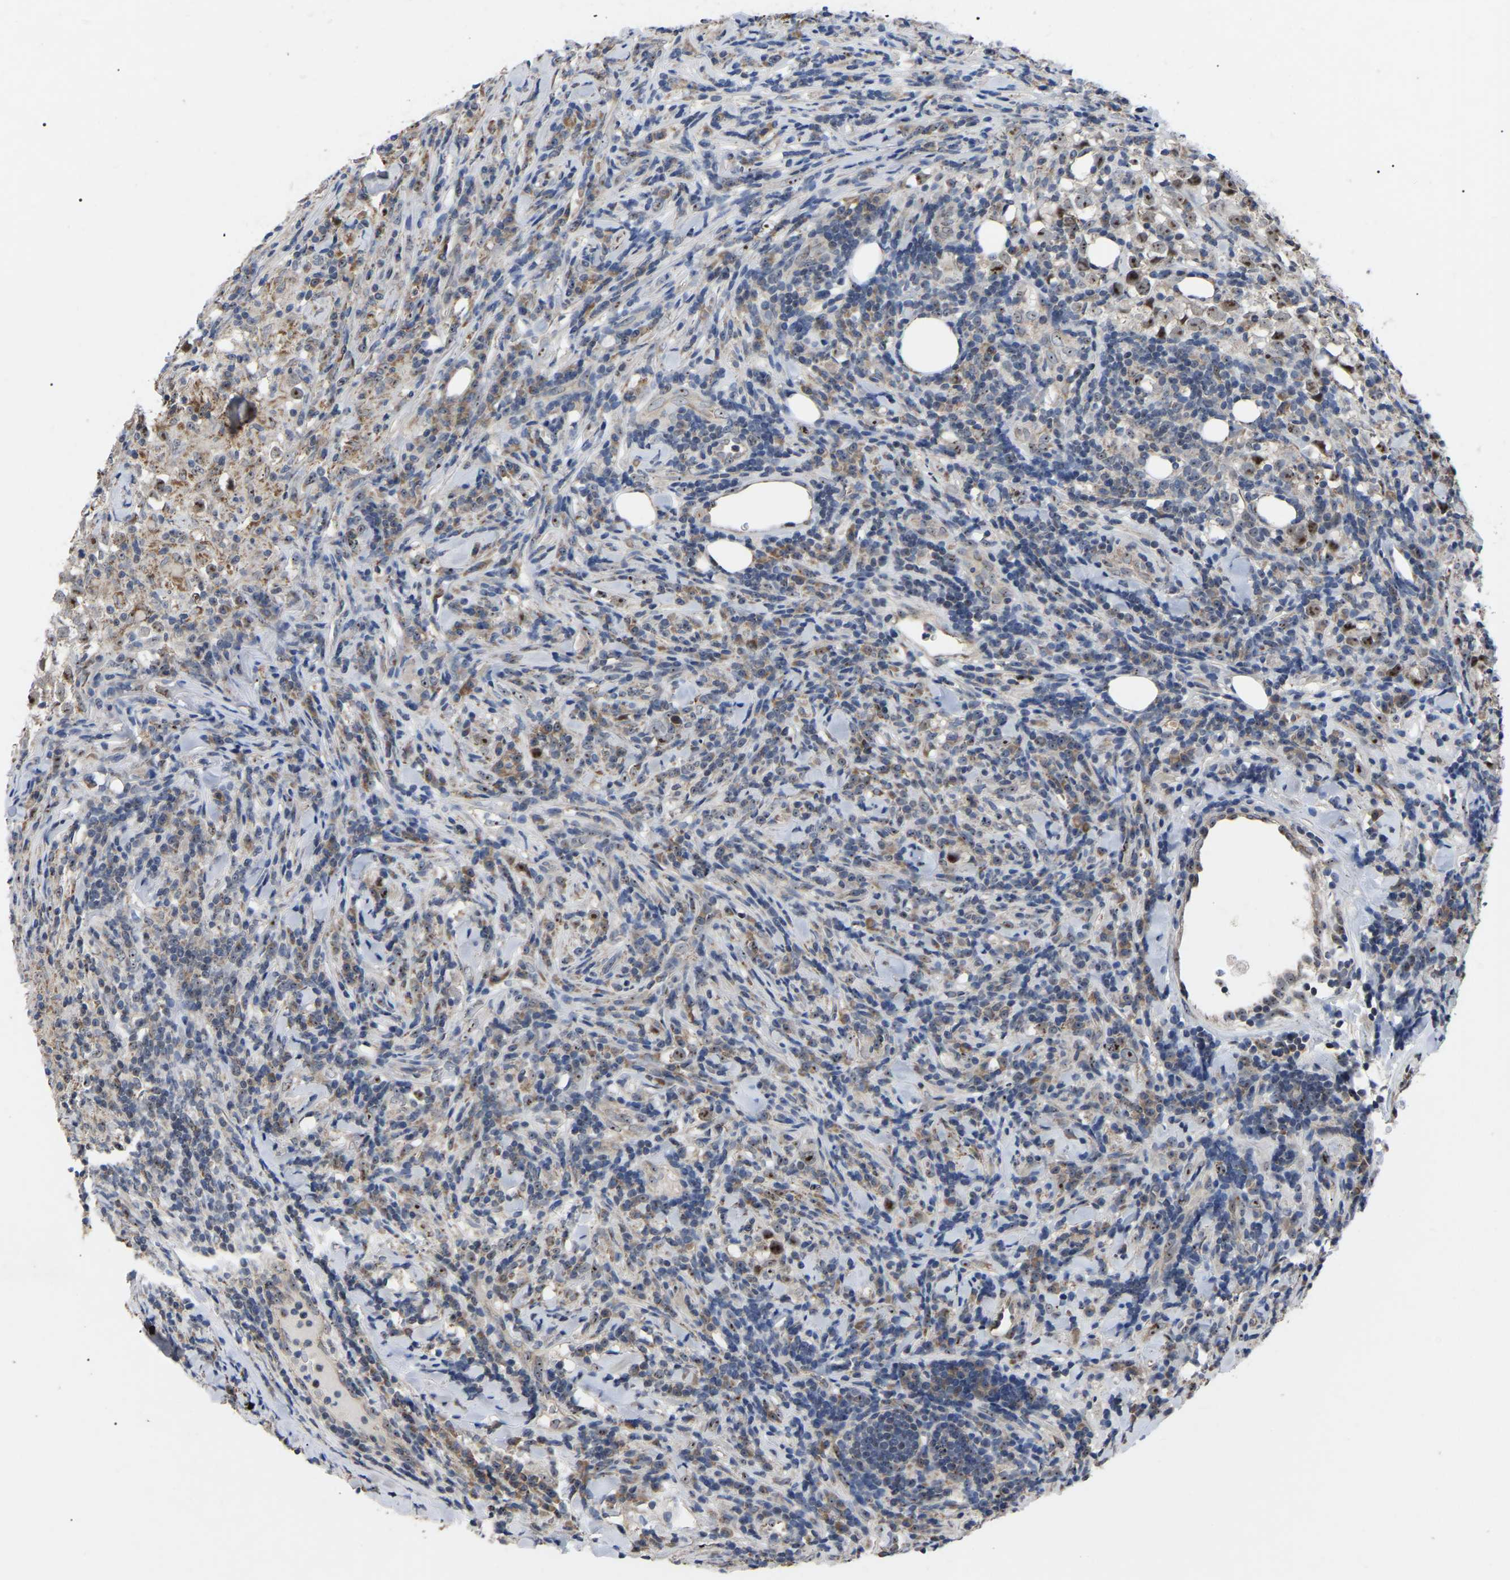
{"staining": {"intensity": "strong", "quantity": ">75%", "location": "cytoplasmic/membranous,nuclear"}, "tissue": "testis cancer", "cell_type": "Tumor cells", "image_type": "cancer", "snomed": [{"axis": "morphology", "description": "Seminoma, NOS"}, {"axis": "morphology", "description": "Carcinoma, Embryonal, NOS"}, {"axis": "topography", "description": "Testis"}], "caption": "A brown stain highlights strong cytoplasmic/membranous and nuclear positivity of a protein in testis embryonal carcinoma tumor cells.", "gene": "NOP53", "patient": {"sex": "male", "age": 36}}